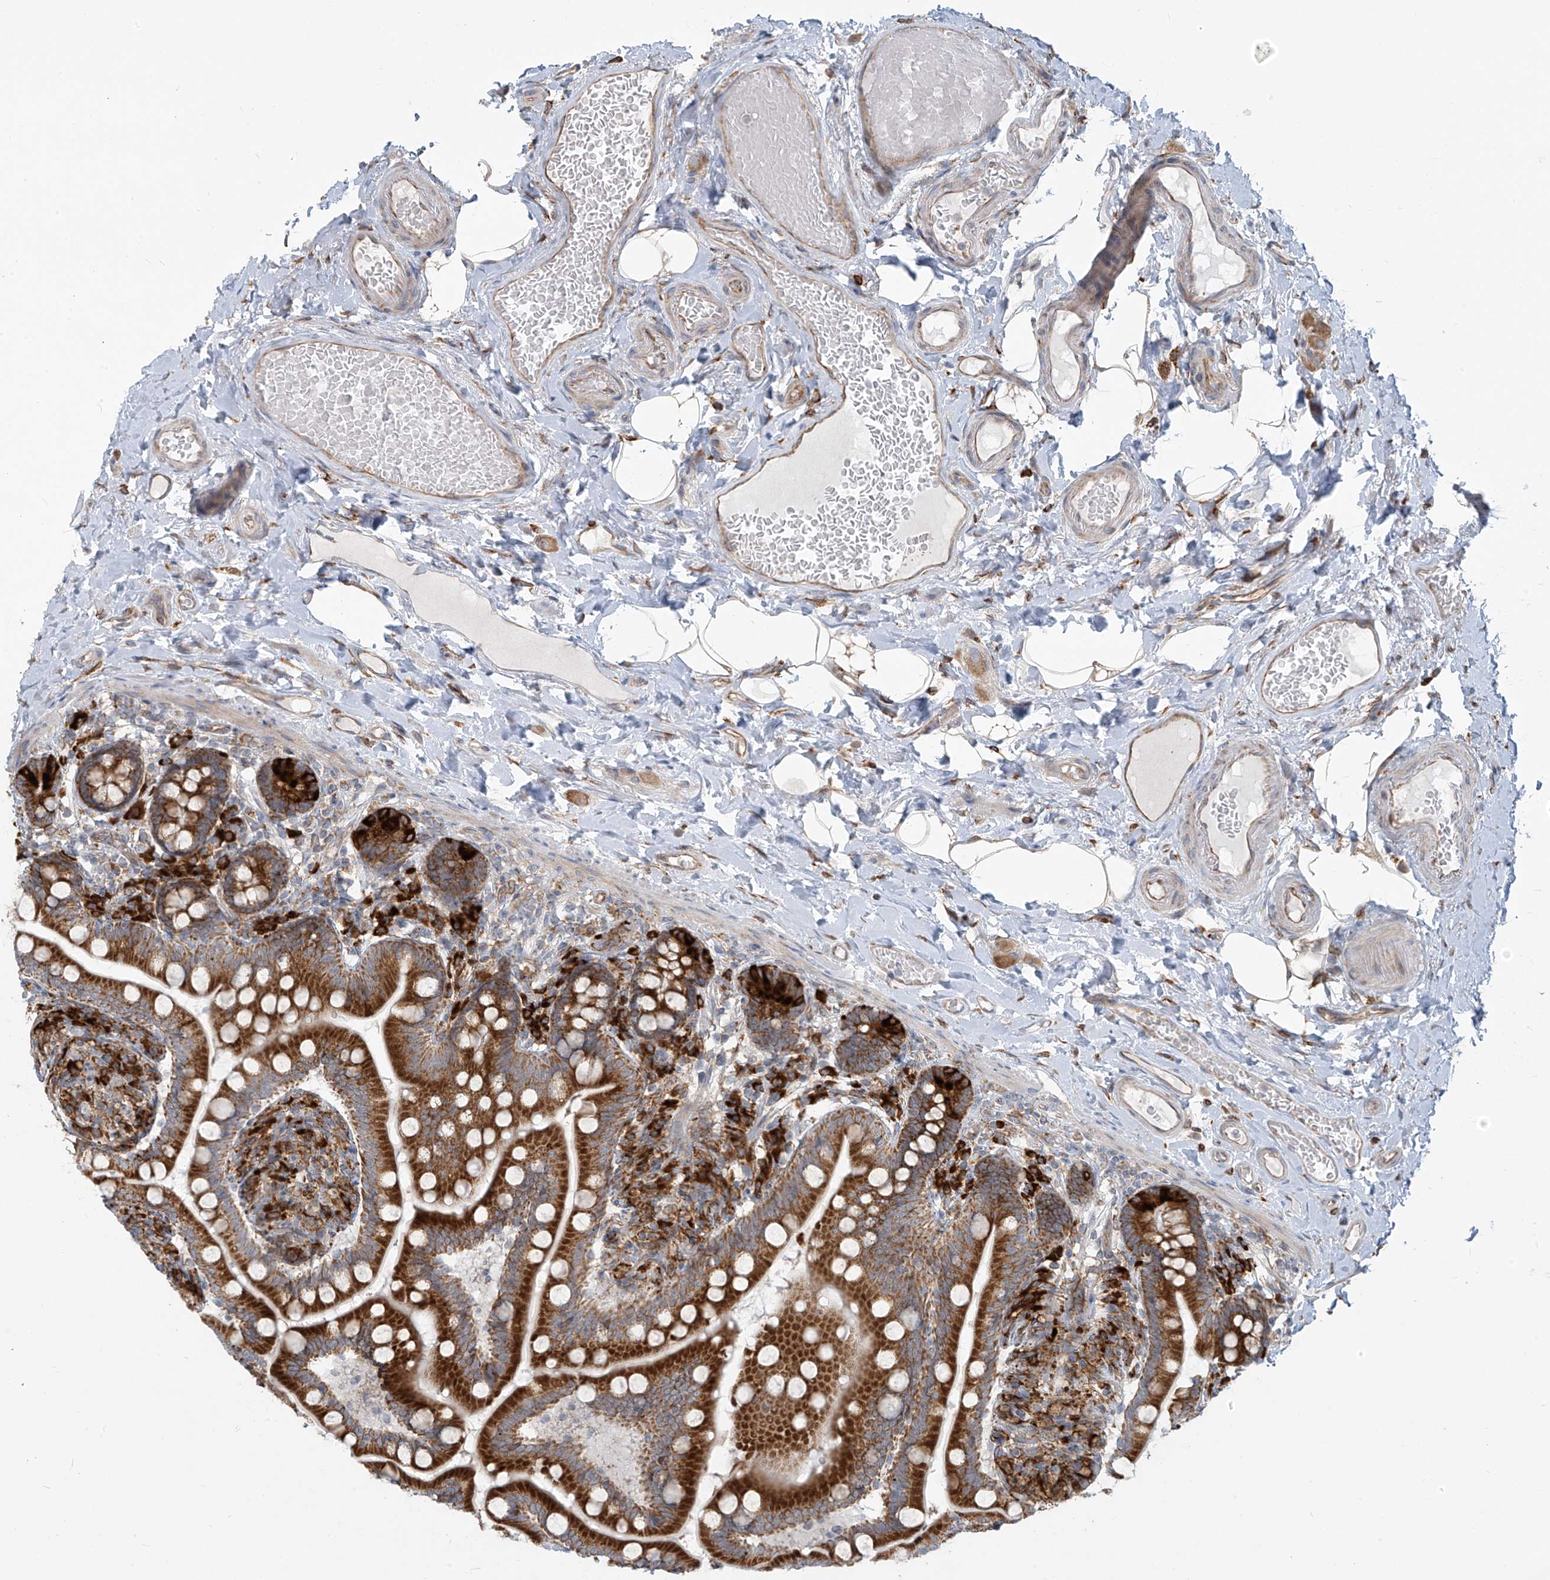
{"staining": {"intensity": "strong", "quantity": ">75%", "location": "cytoplasmic/membranous"}, "tissue": "small intestine", "cell_type": "Glandular cells", "image_type": "normal", "snomed": [{"axis": "morphology", "description": "Normal tissue, NOS"}, {"axis": "topography", "description": "Small intestine"}], "caption": "Immunohistochemical staining of unremarkable human small intestine shows high levels of strong cytoplasmic/membranous staining in approximately >75% of glandular cells. The protein of interest is shown in brown color, while the nuclei are stained blue.", "gene": "KATNIP", "patient": {"sex": "female", "age": 64}}